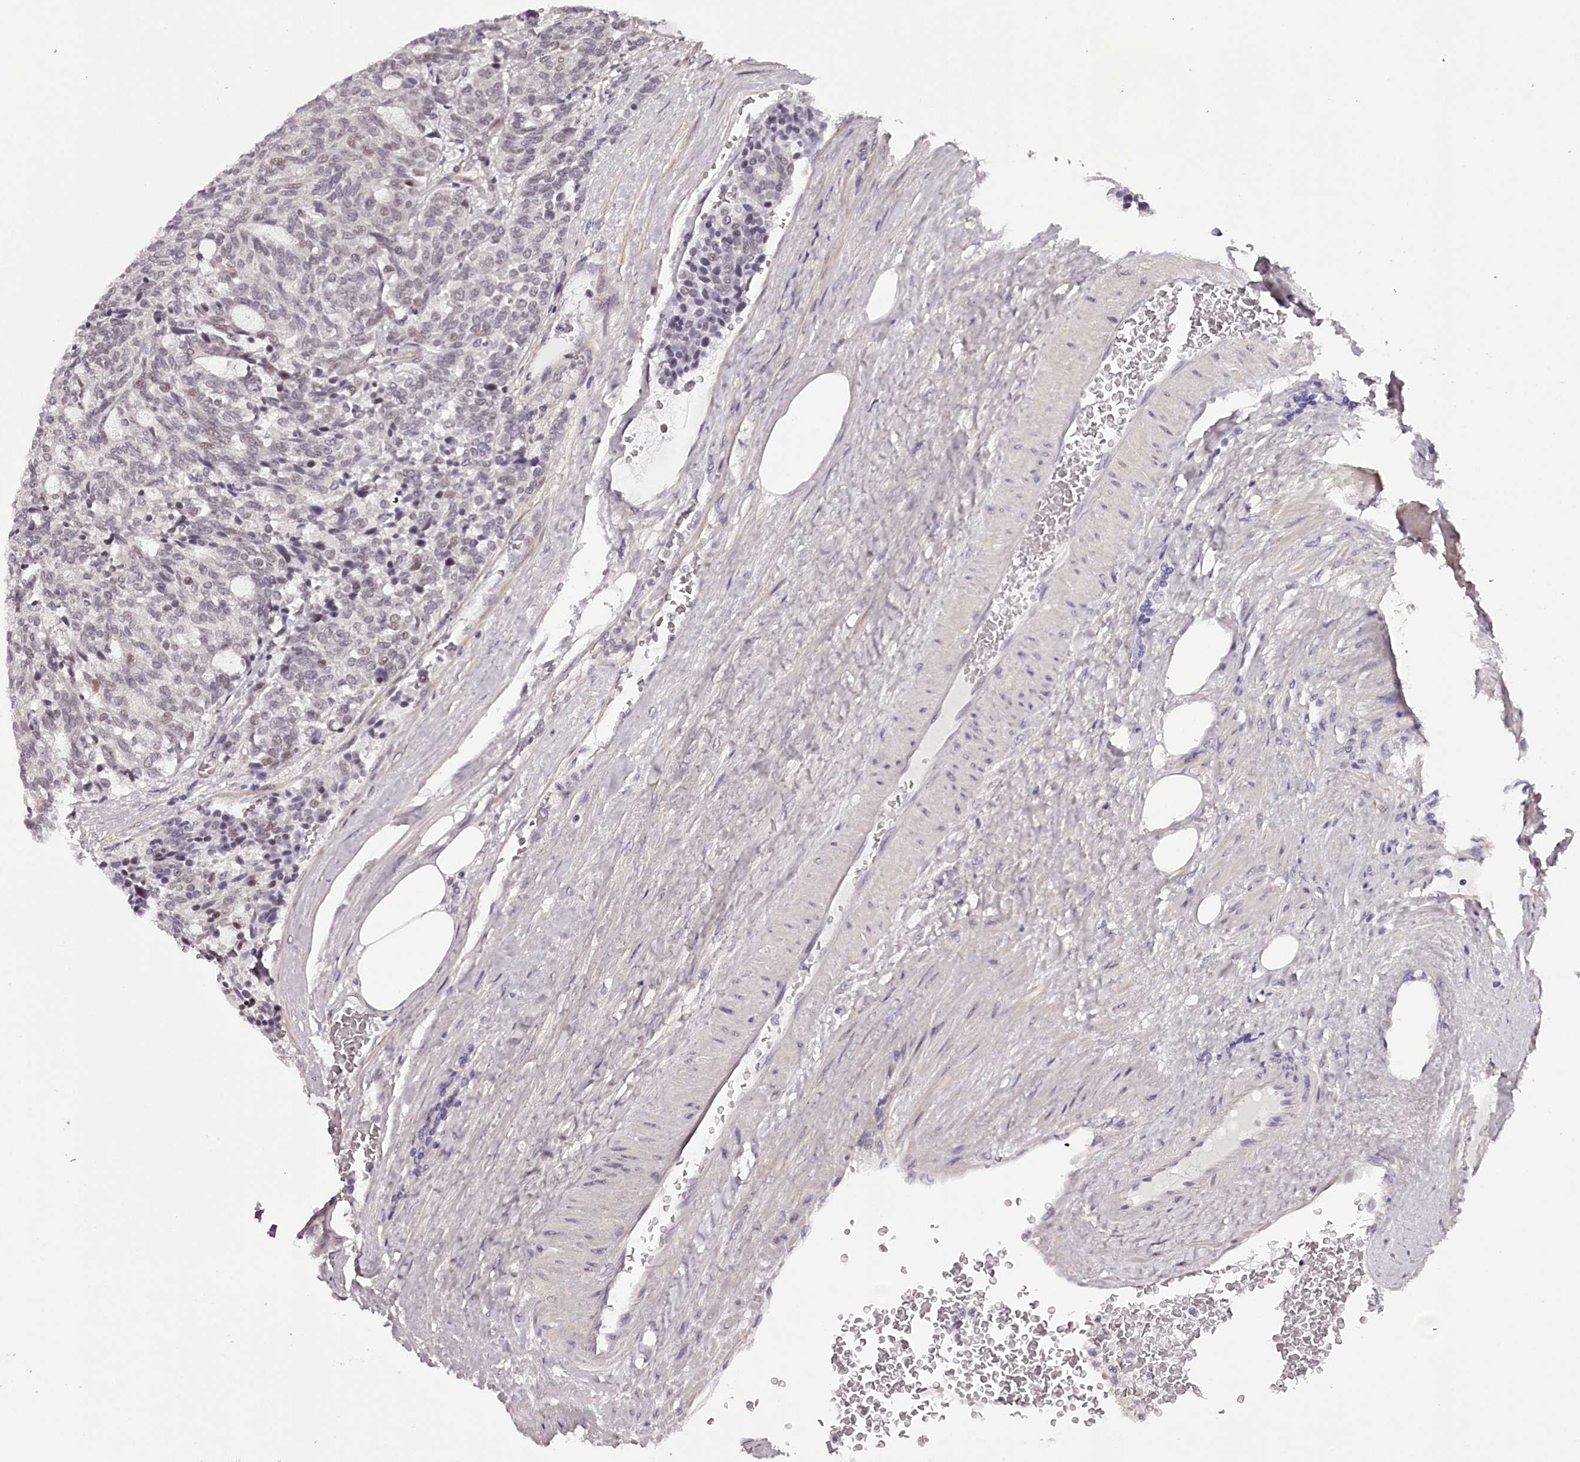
{"staining": {"intensity": "weak", "quantity": "<25%", "location": "nuclear"}, "tissue": "carcinoid", "cell_type": "Tumor cells", "image_type": "cancer", "snomed": [{"axis": "morphology", "description": "Carcinoid, malignant, NOS"}, {"axis": "topography", "description": "Pancreas"}], "caption": "Immunohistochemical staining of human carcinoid reveals no significant staining in tumor cells.", "gene": "TTC33", "patient": {"sex": "female", "age": 54}}